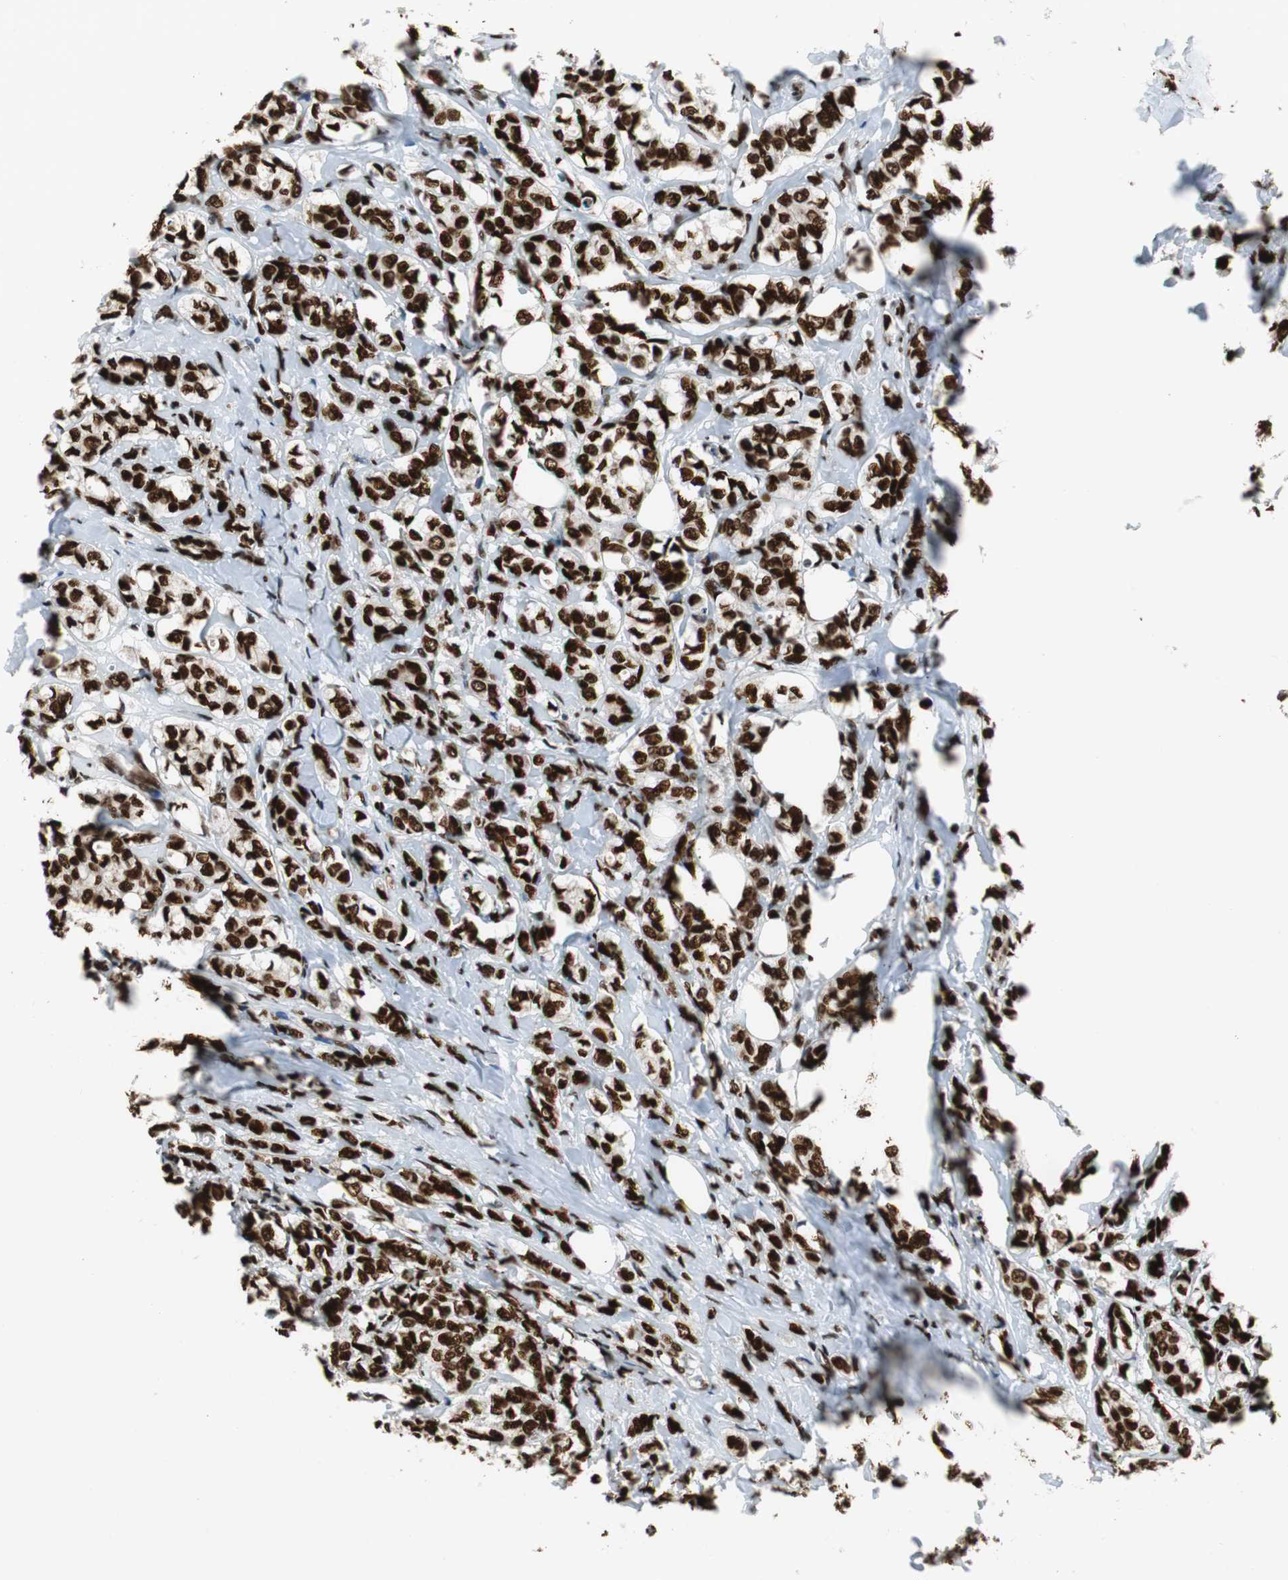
{"staining": {"intensity": "strong", "quantity": ">75%", "location": "nuclear"}, "tissue": "breast cancer", "cell_type": "Tumor cells", "image_type": "cancer", "snomed": [{"axis": "morphology", "description": "Lobular carcinoma"}, {"axis": "topography", "description": "Breast"}], "caption": "A high-resolution histopathology image shows immunohistochemistry staining of breast lobular carcinoma, which demonstrates strong nuclear positivity in about >75% of tumor cells. The protein of interest is stained brown, and the nuclei are stained in blue (DAB IHC with brightfield microscopy, high magnification).", "gene": "HDAC1", "patient": {"sex": "female", "age": 60}}